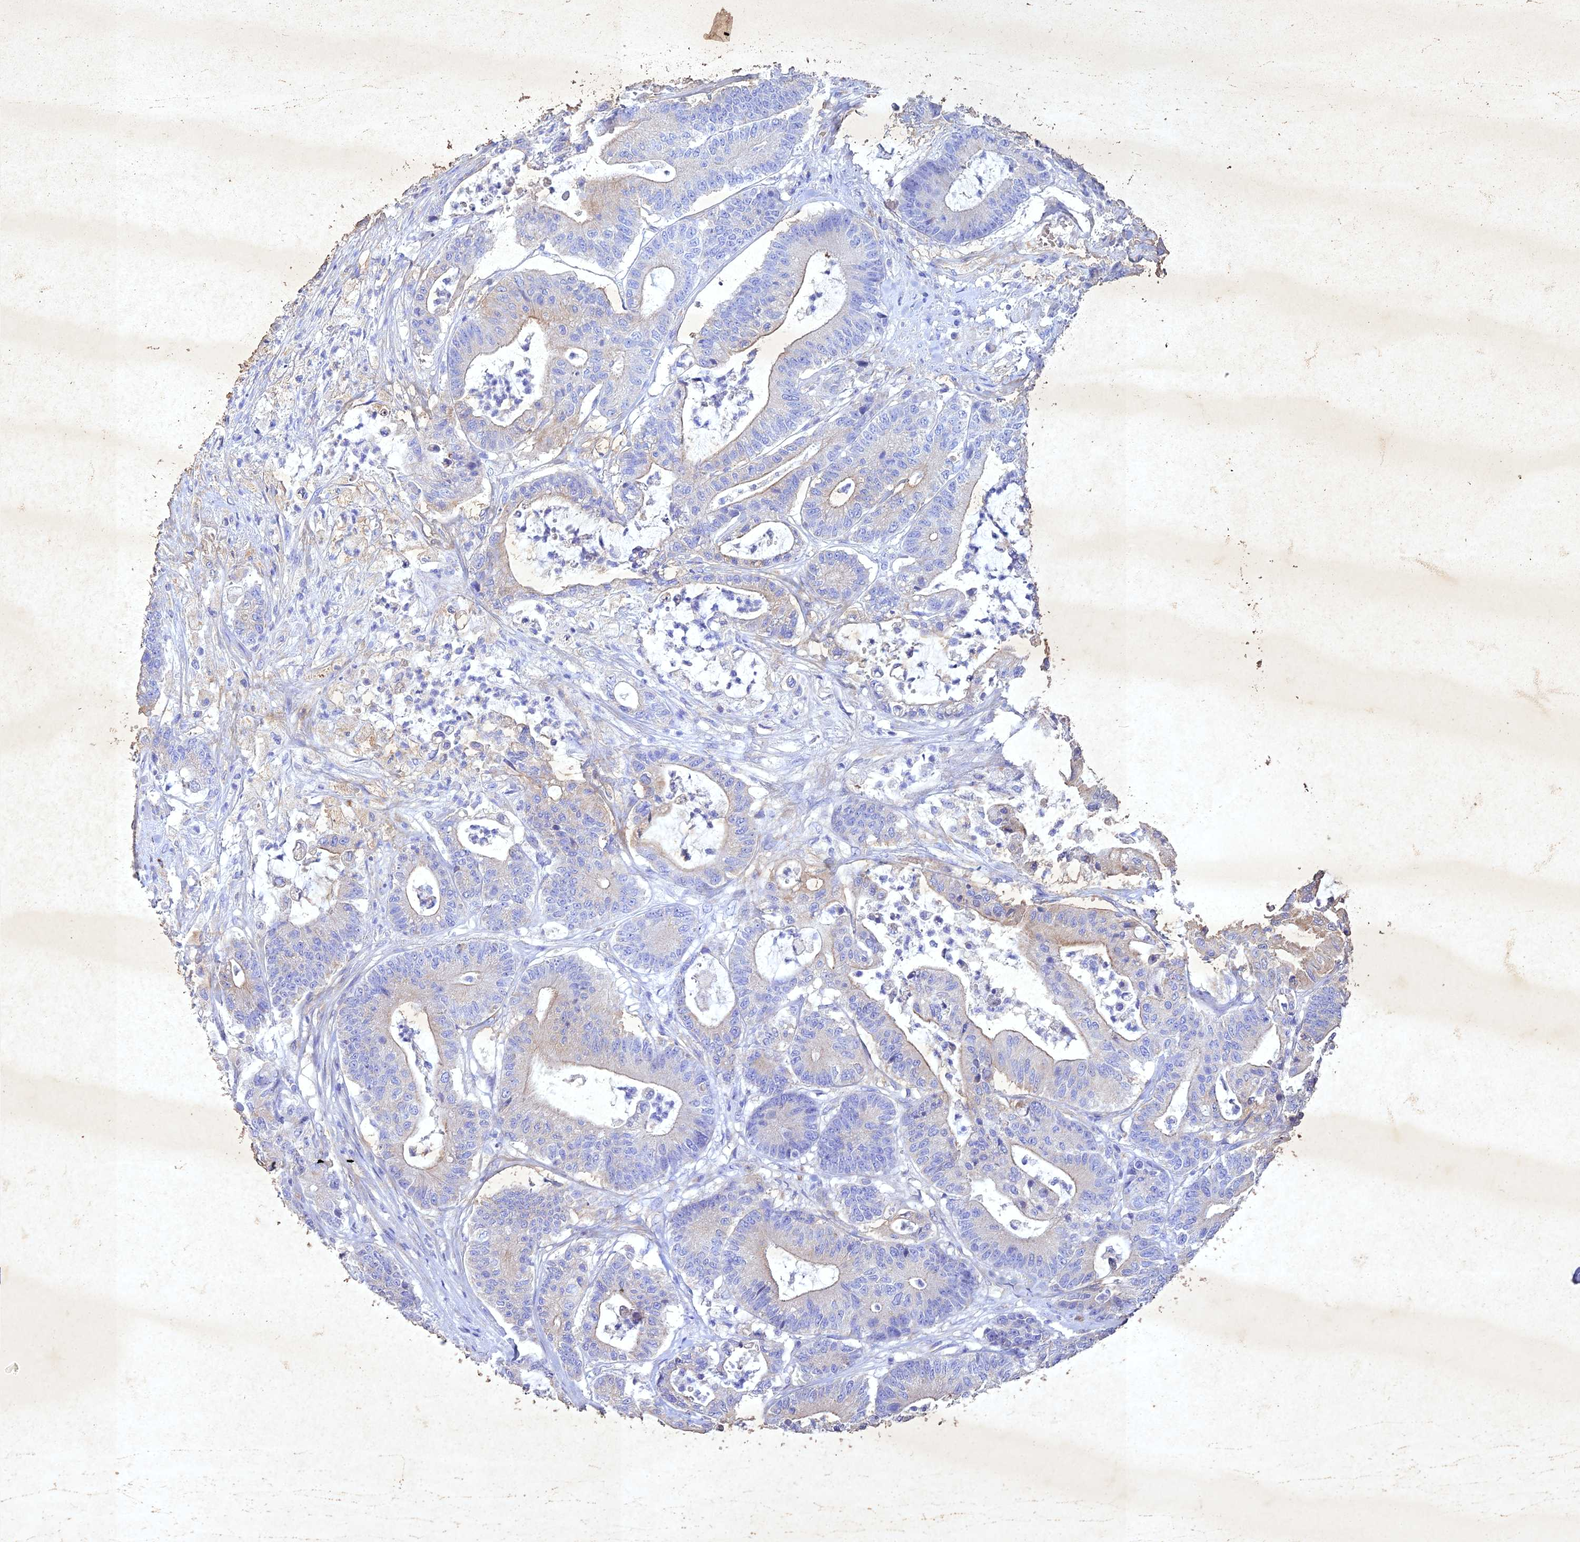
{"staining": {"intensity": "weak", "quantity": "<25%", "location": "cytoplasmic/membranous"}, "tissue": "colorectal cancer", "cell_type": "Tumor cells", "image_type": "cancer", "snomed": [{"axis": "morphology", "description": "Adenocarcinoma, NOS"}, {"axis": "topography", "description": "Colon"}], "caption": "Tumor cells show no significant staining in colorectal cancer. (DAB (3,3'-diaminobenzidine) immunohistochemistry (IHC) with hematoxylin counter stain).", "gene": "NDUFV1", "patient": {"sex": "female", "age": 84}}